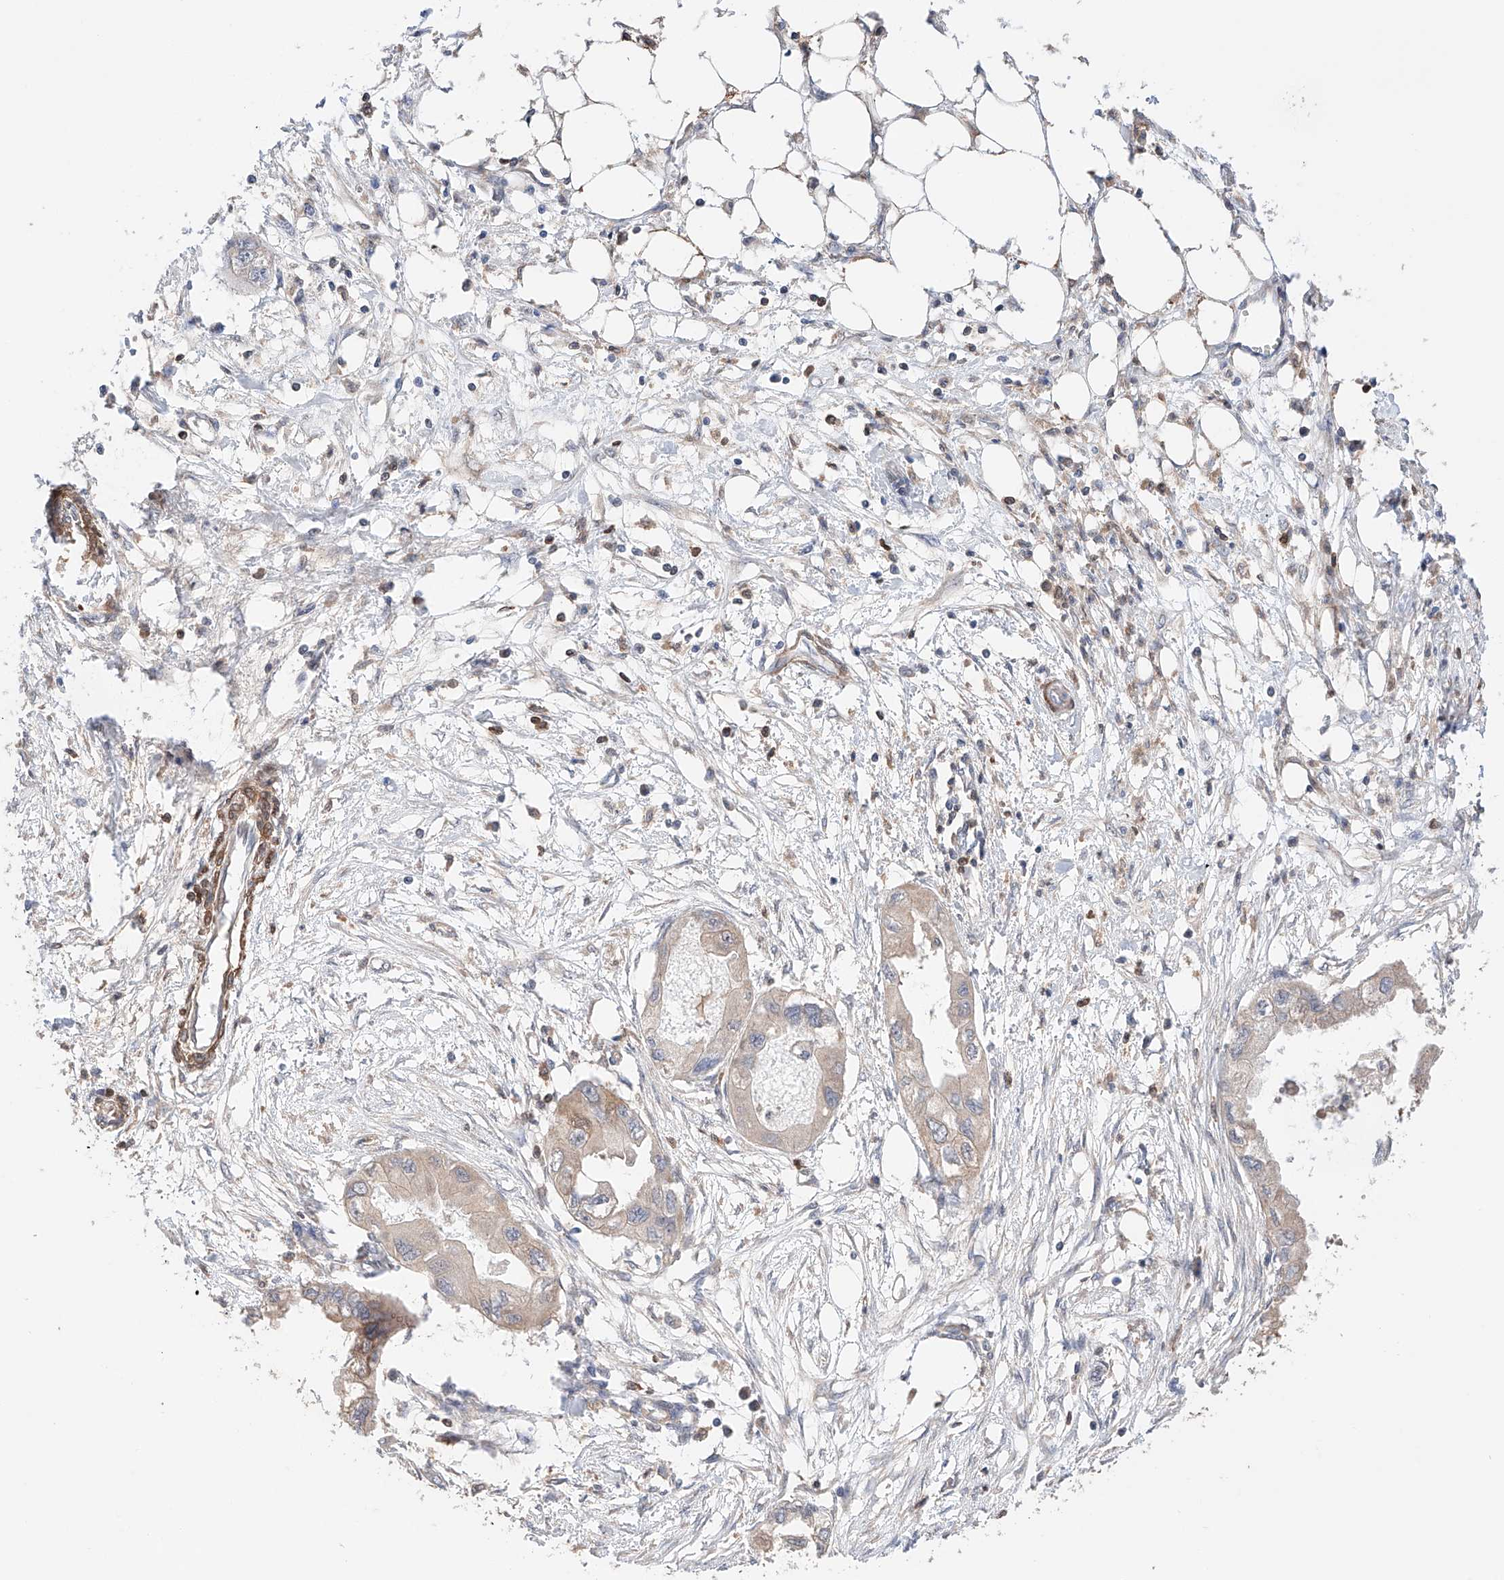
{"staining": {"intensity": "weak", "quantity": "25%-75%", "location": "cytoplasmic/membranous"}, "tissue": "endometrial cancer", "cell_type": "Tumor cells", "image_type": "cancer", "snomed": [{"axis": "morphology", "description": "Adenocarcinoma, NOS"}, {"axis": "morphology", "description": "Adenocarcinoma, metastatic, NOS"}, {"axis": "topography", "description": "Adipose tissue"}, {"axis": "topography", "description": "Endometrium"}], "caption": "Protein expression analysis of human endometrial cancer (metastatic adenocarcinoma) reveals weak cytoplasmic/membranous staining in approximately 25%-75% of tumor cells.", "gene": "IGSF22", "patient": {"sex": "female", "age": 67}}